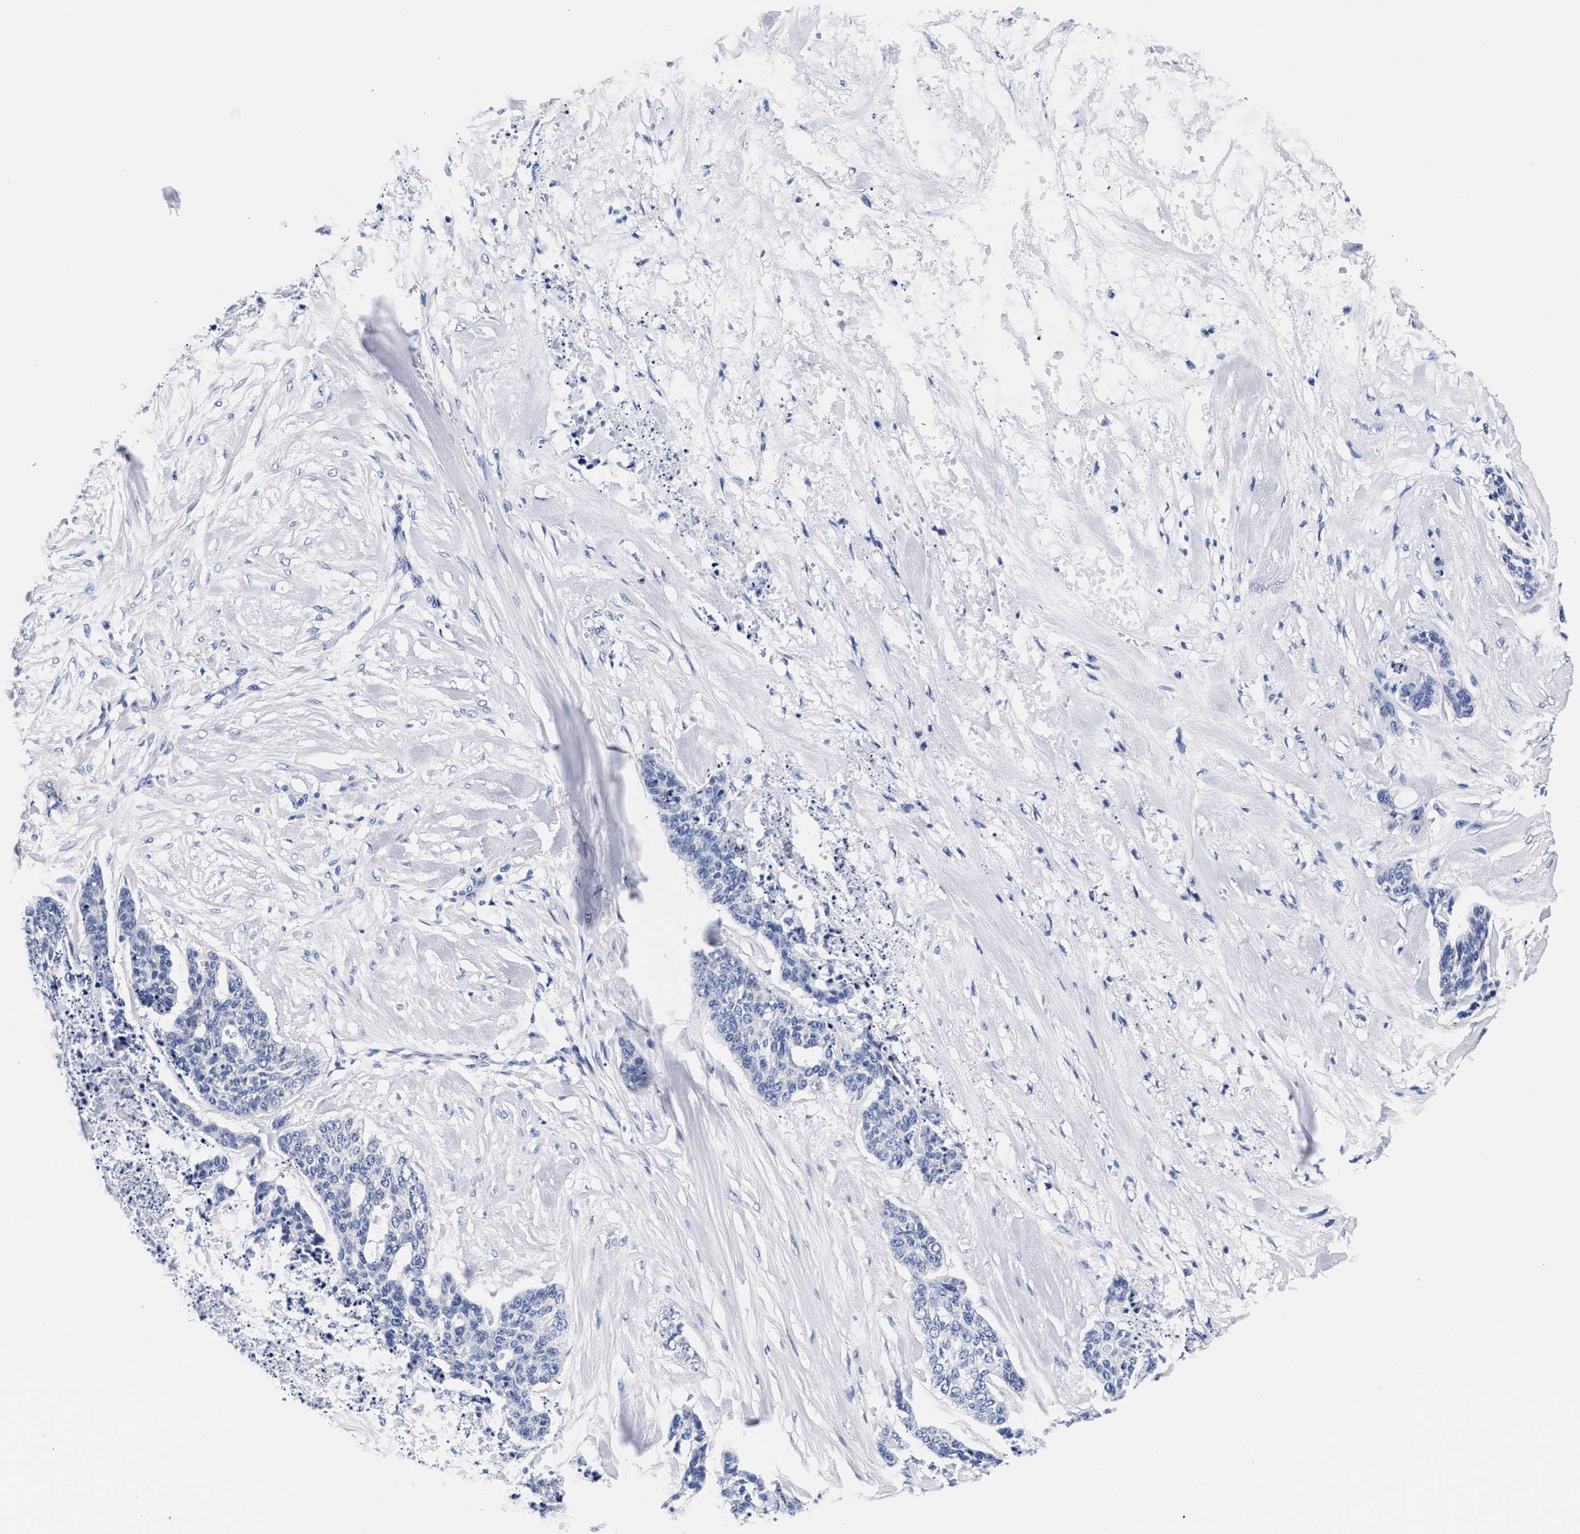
{"staining": {"intensity": "negative", "quantity": "none", "location": "none"}, "tissue": "skin cancer", "cell_type": "Tumor cells", "image_type": "cancer", "snomed": [{"axis": "morphology", "description": "Basal cell carcinoma"}, {"axis": "topography", "description": "Skin"}], "caption": "Immunohistochemical staining of skin cancer (basal cell carcinoma) displays no significant staining in tumor cells.", "gene": "RAB3B", "patient": {"sex": "female", "age": 64}}